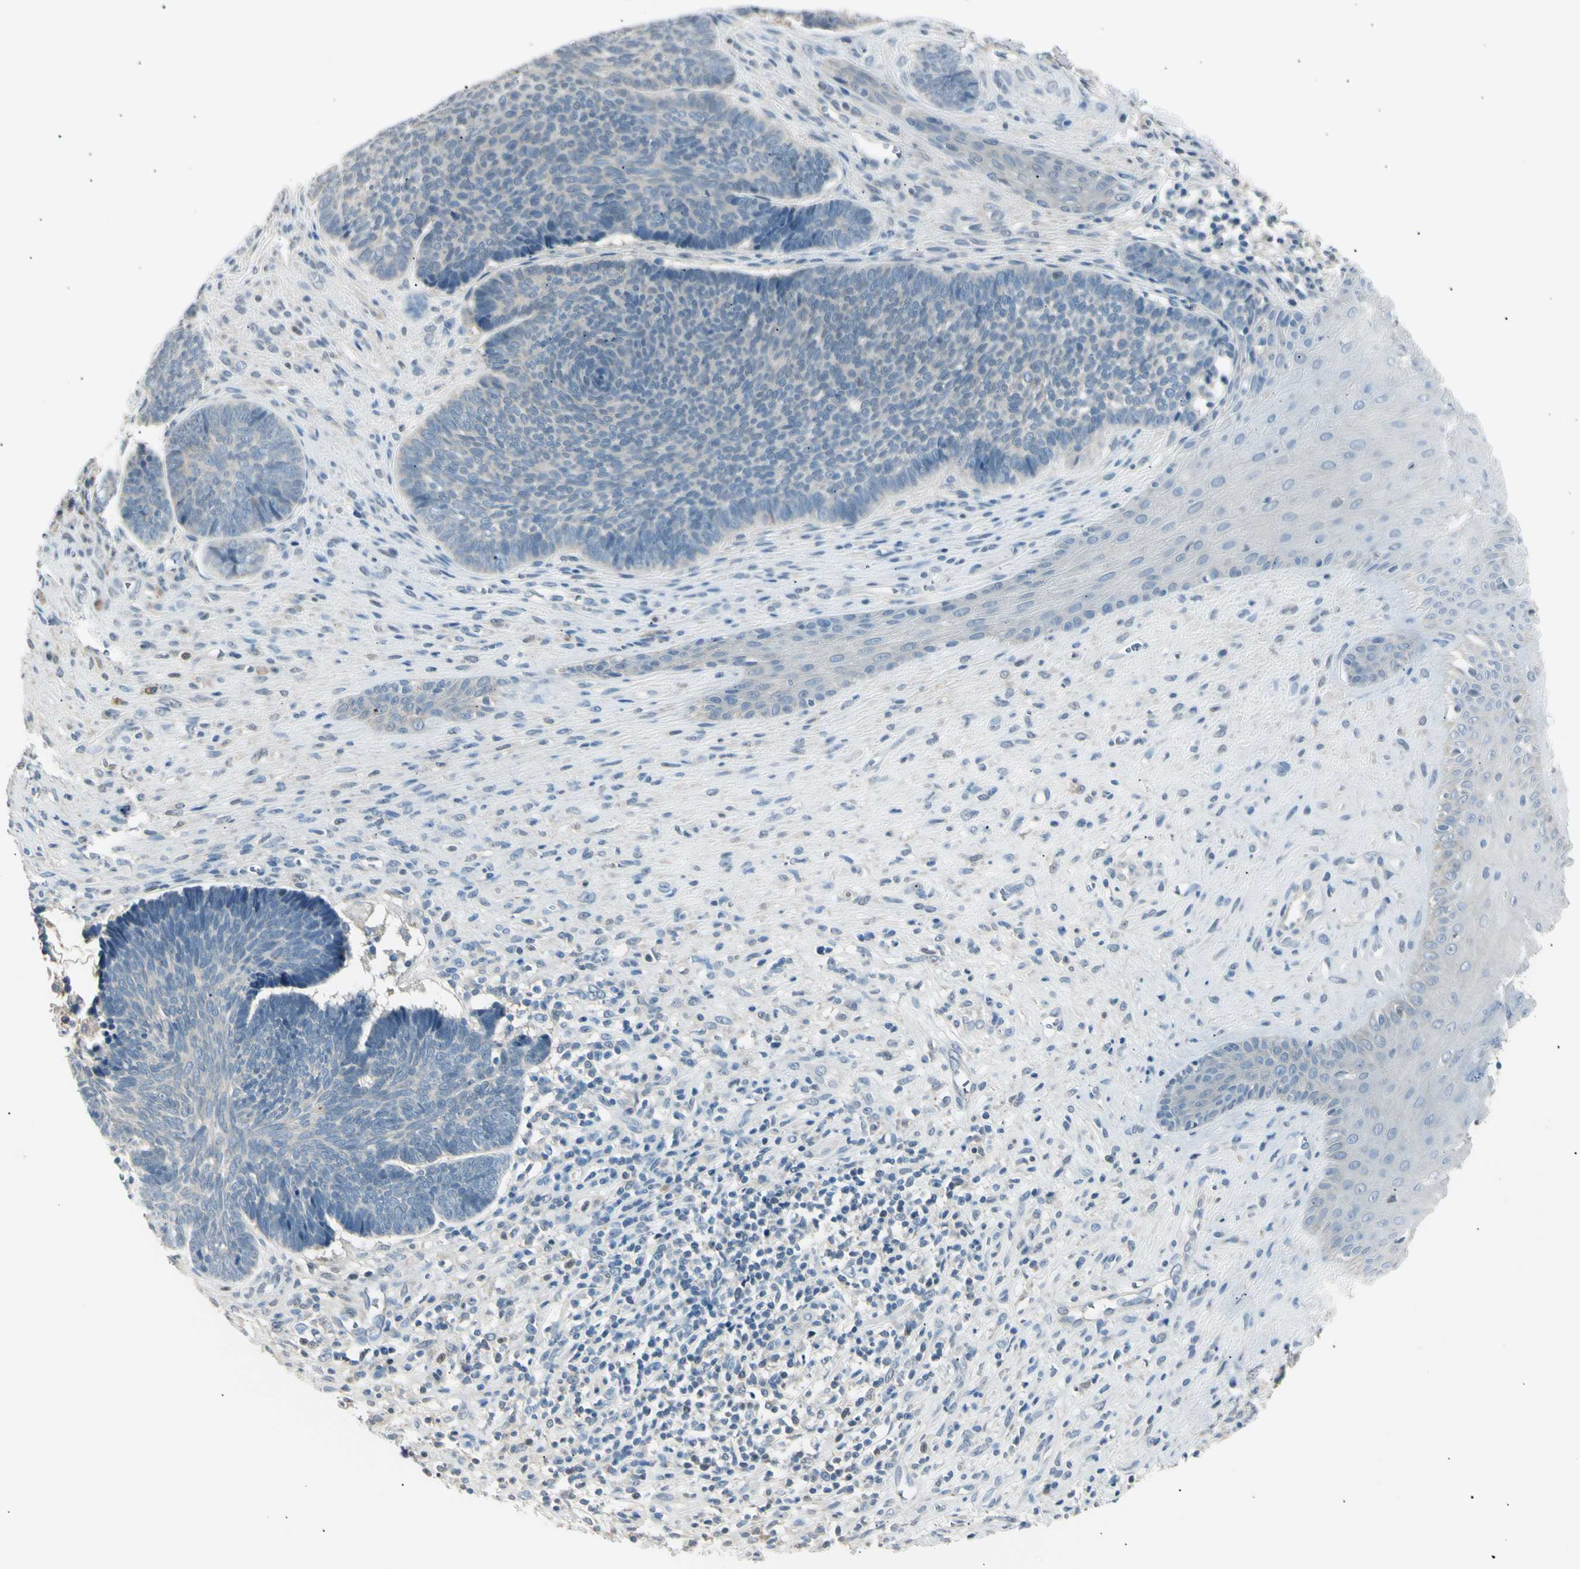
{"staining": {"intensity": "negative", "quantity": "none", "location": "none"}, "tissue": "skin cancer", "cell_type": "Tumor cells", "image_type": "cancer", "snomed": [{"axis": "morphology", "description": "Basal cell carcinoma"}, {"axis": "topography", "description": "Skin"}], "caption": "This is a photomicrograph of immunohistochemistry (IHC) staining of skin cancer (basal cell carcinoma), which shows no expression in tumor cells.", "gene": "LHPP", "patient": {"sex": "male", "age": 84}}